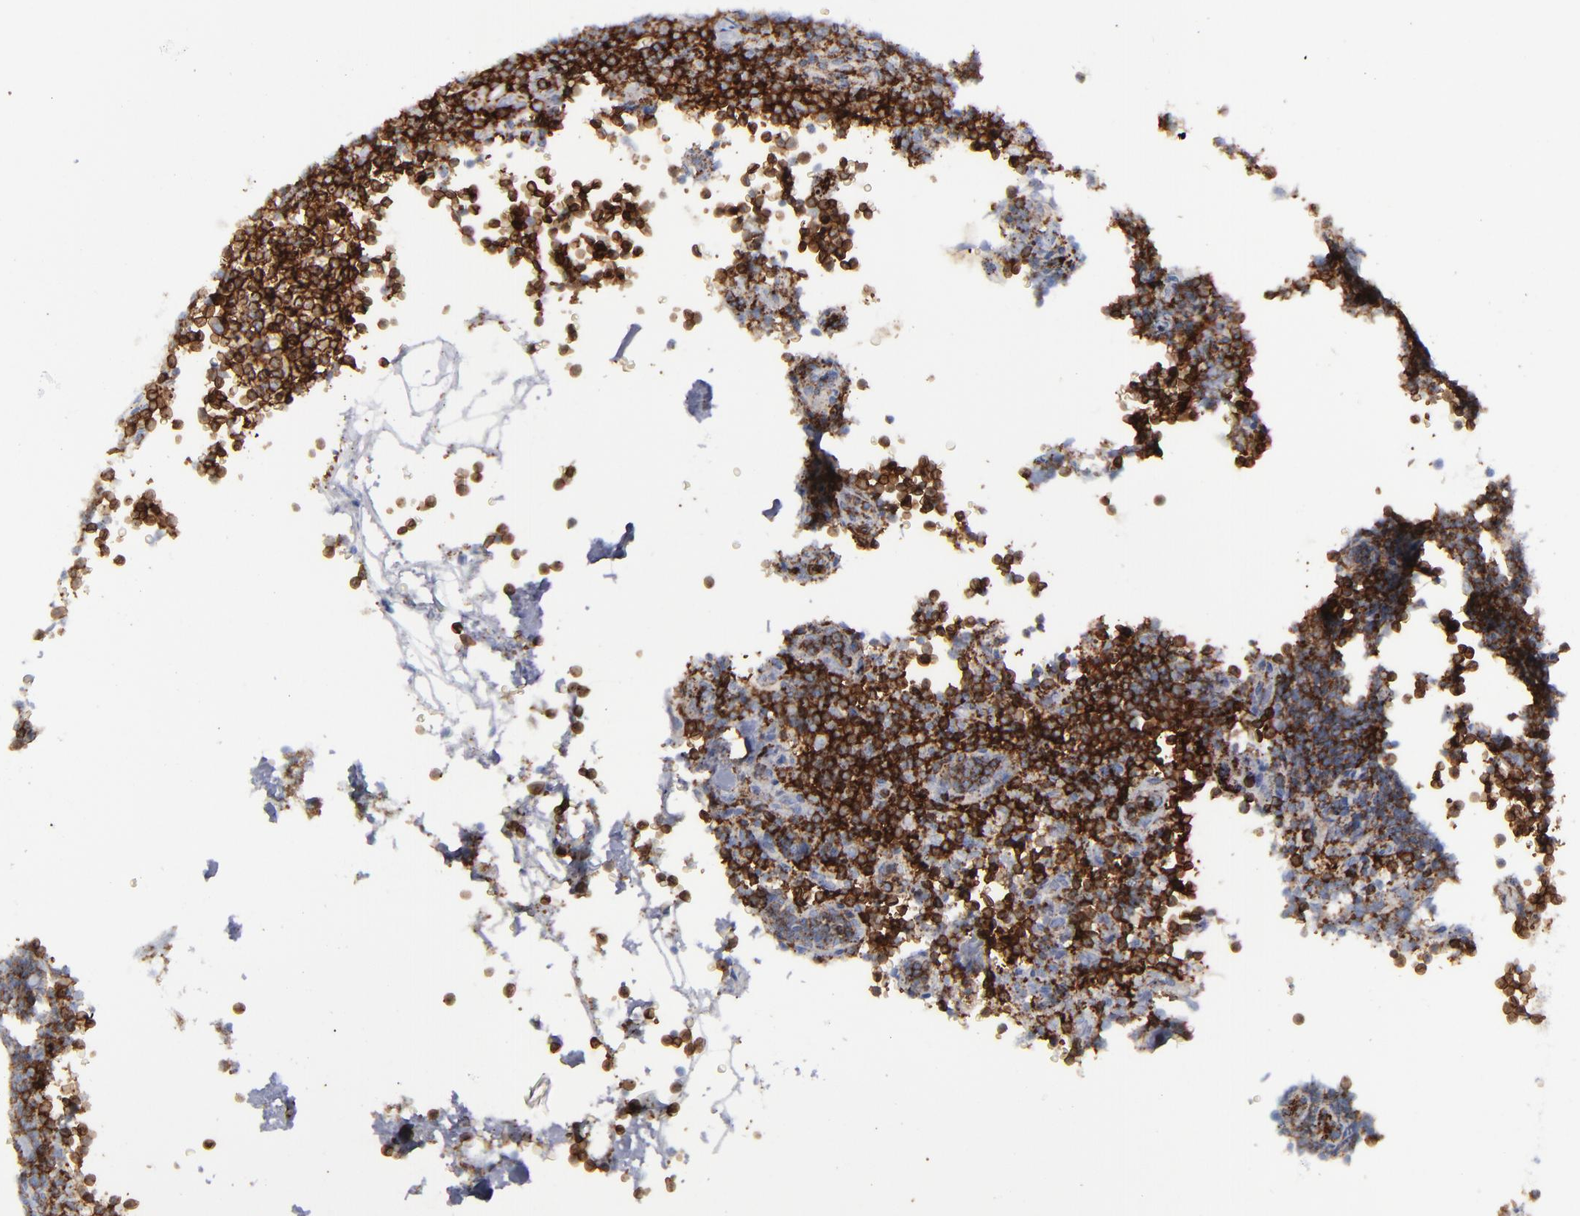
{"staining": {"intensity": "strong", "quantity": ">75%", "location": "cytoplasmic/membranous"}, "tissue": "lymphoma", "cell_type": "Tumor cells", "image_type": "cancer", "snomed": [{"axis": "morphology", "description": "Malignant lymphoma, non-Hodgkin's type, High grade"}, {"axis": "topography", "description": "Lymph node"}], "caption": "Immunohistochemical staining of human lymphoma demonstrates high levels of strong cytoplasmic/membranous positivity in approximately >75% of tumor cells. The staining was performed using DAB (3,3'-diaminobenzidine) to visualize the protein expression in brown, while the nuclei were stained in blue with hematoxylin (Magnification: 20x).", "gene": "CD27", "patient": {"sex": "female", "age": 58}}